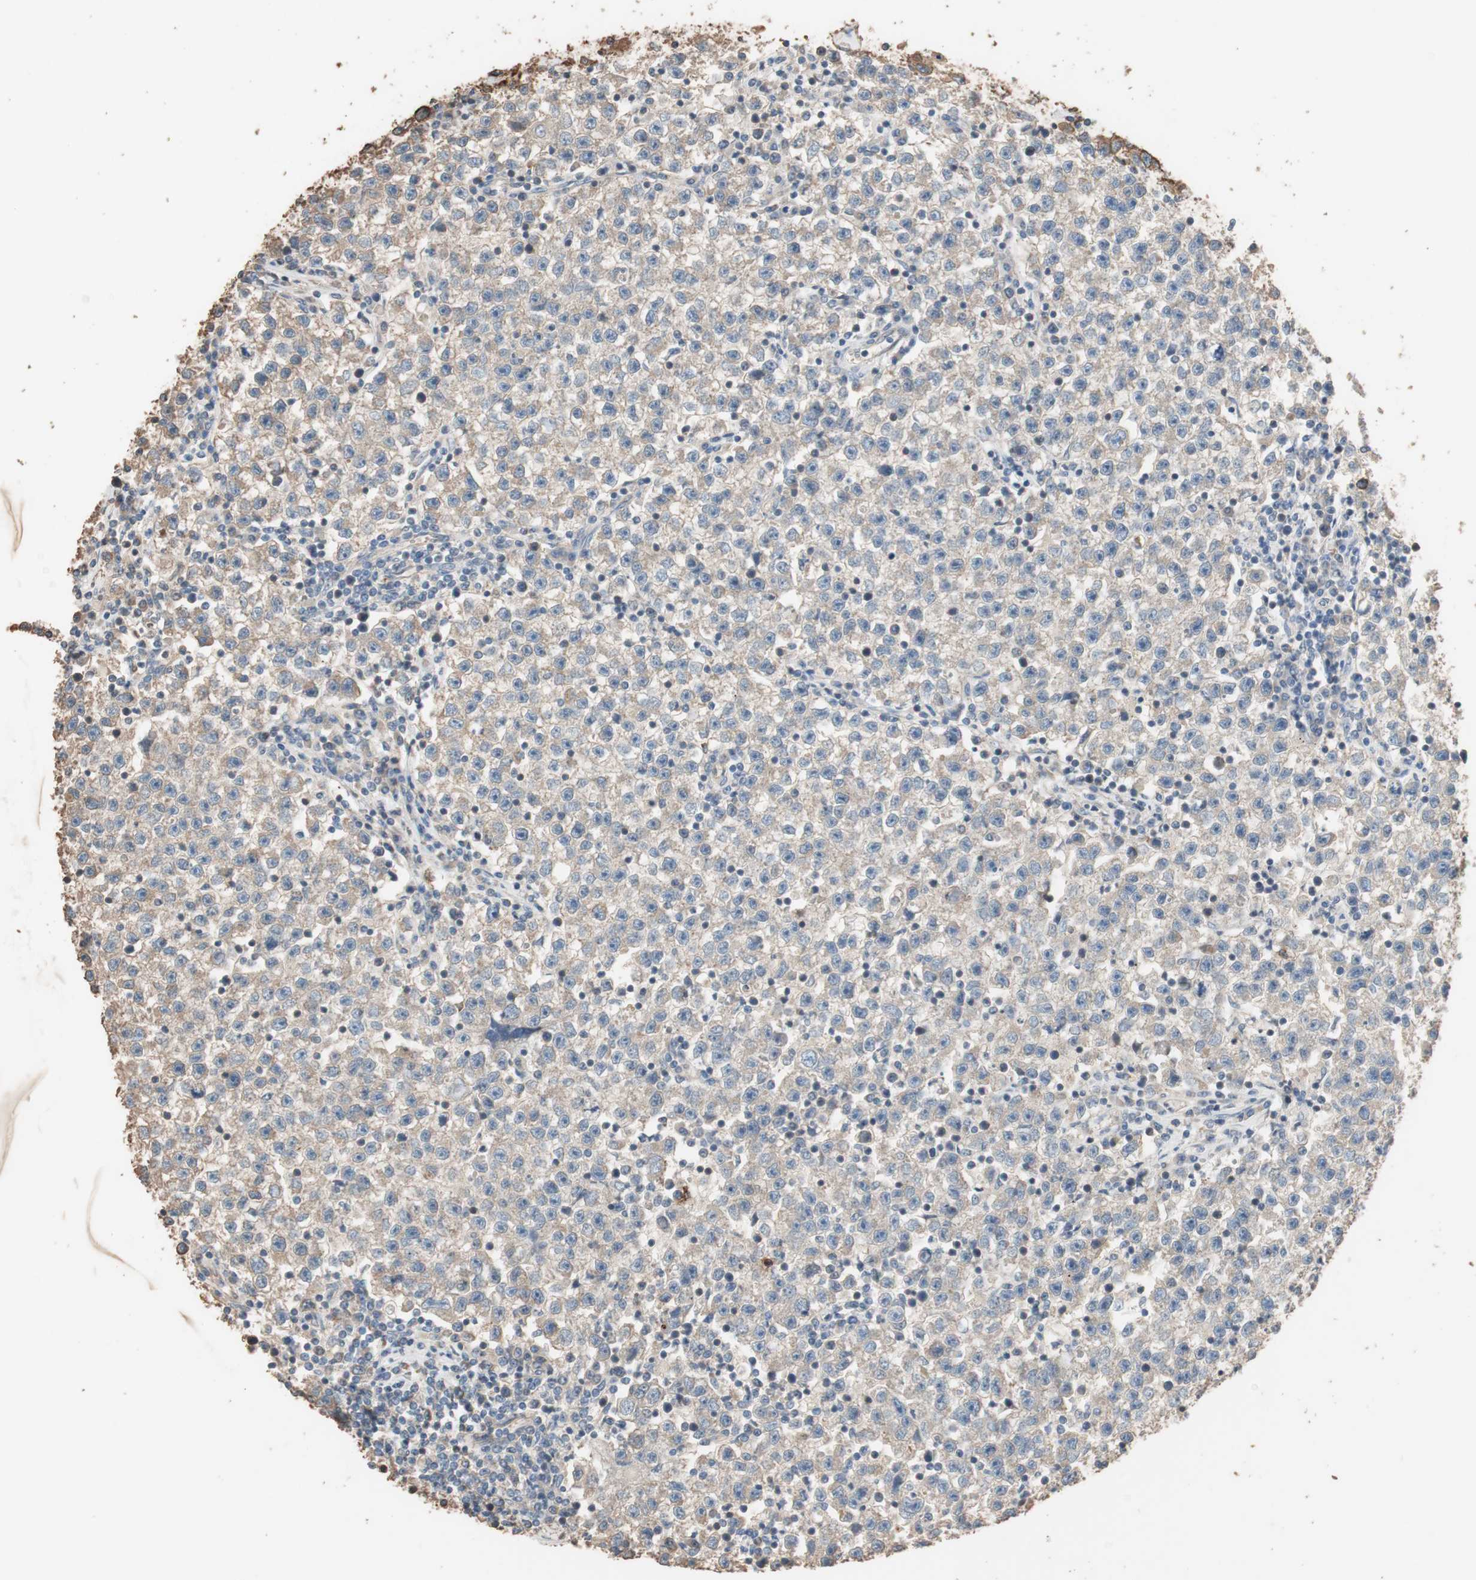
{"staining": {"intensity": "weak", "quantity": ">75%", "location": "cytoplasmic/membranous"}, "tissue": "testis cancer", "cell_type": "Tumor cells", "image_type": "cancer", "snomed": [{"axis": "morphology", "description": "Seminoma, NOS"}, {"axis": "topography", "description": "Testis"}], "caption": "Immunohistochemistry (IHC) (DAB (3,3'-diaminobenzidine)) staining of human seminoma (testis) demonstrates weak cytoplasmic/membranous protein staining in about >75% of tumor cells. (IHC, brightfield microscopy, high magnification).", "gene": "TUBB", "patient": {"sex": "male", "age": 22}}